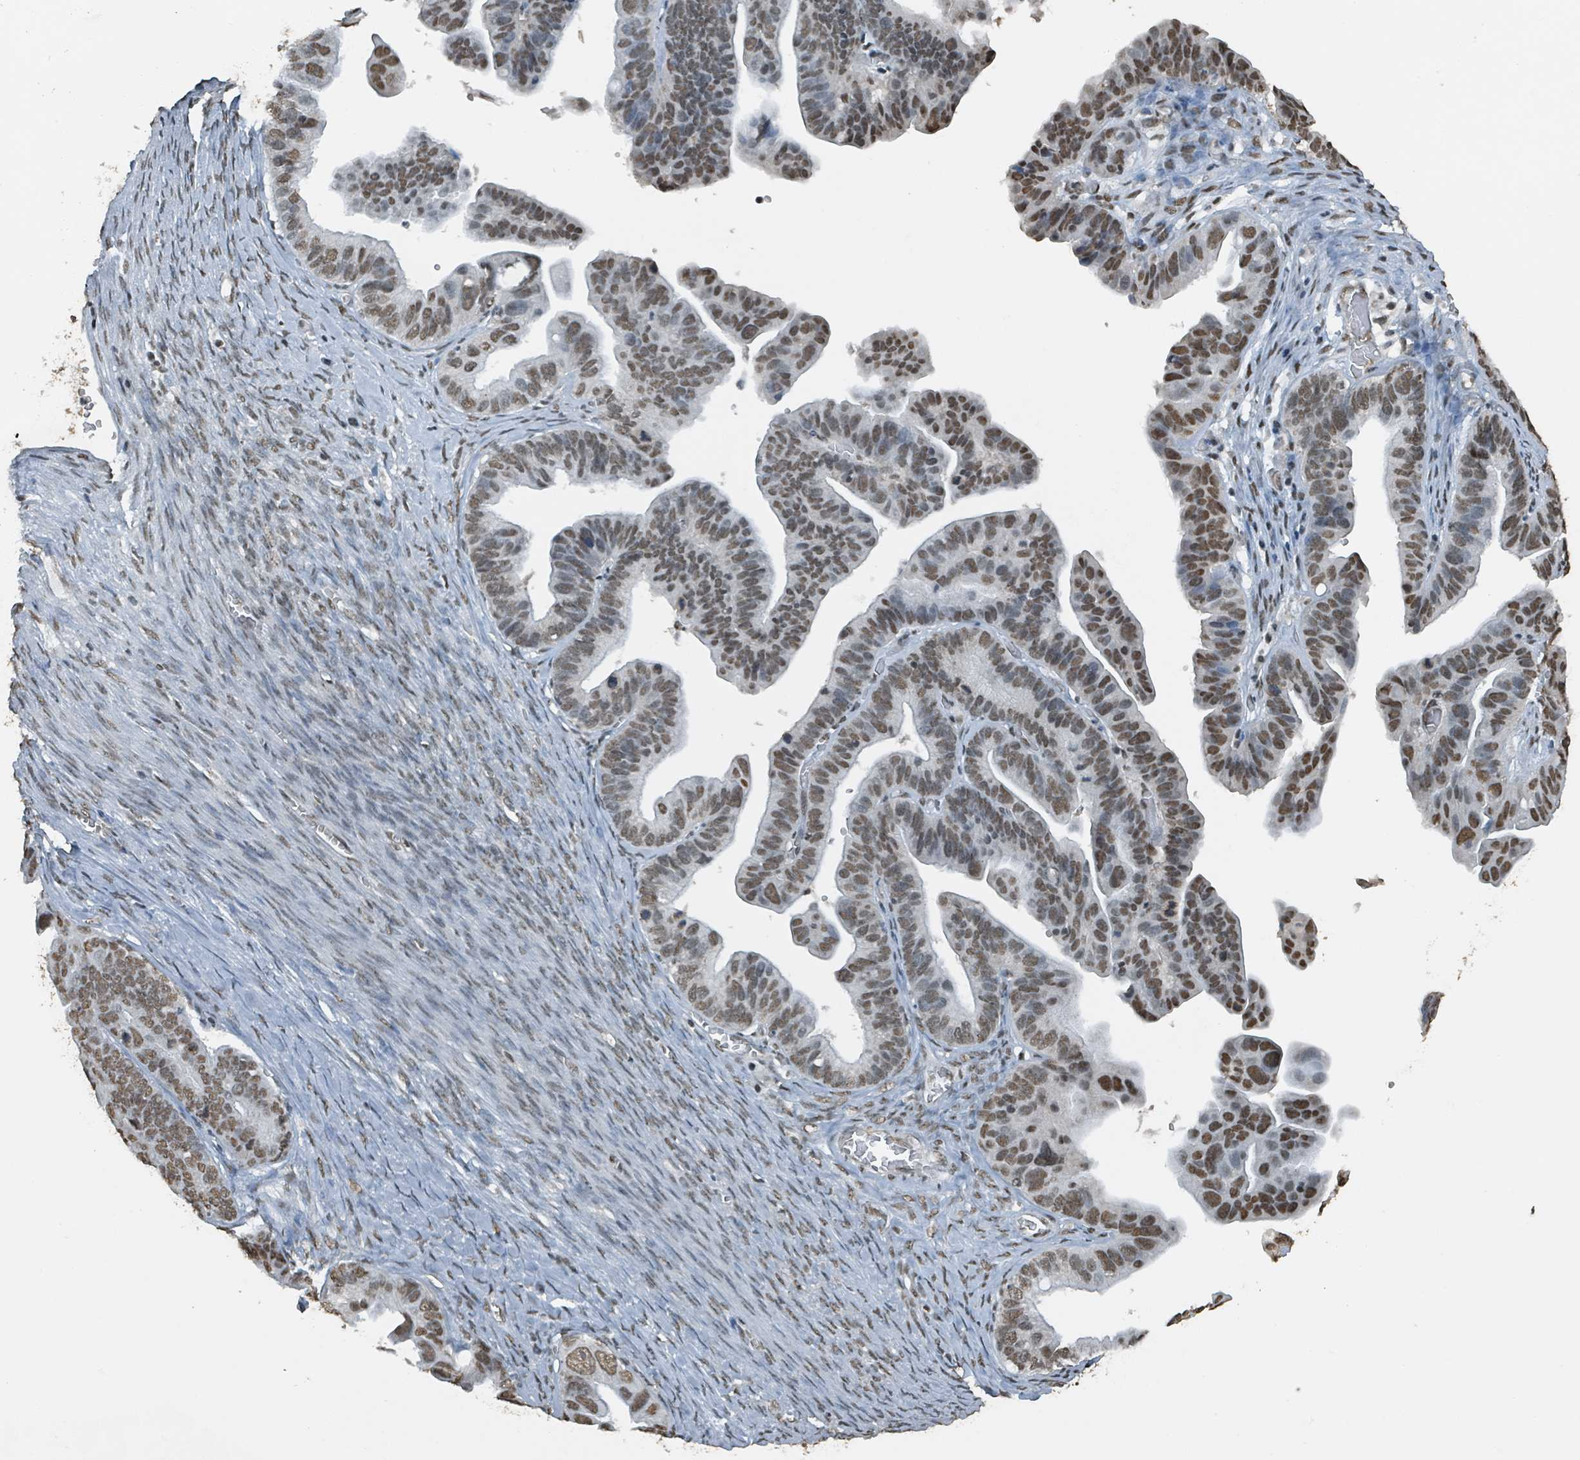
{"staining": {"intensity": "moderate", "quantity": ">75%", "location": "nuclear"}, "tissue": "ovarian cancer", "cell_type": "Tumor cells", "image_type": "cancer", "snomed": [{"axis": "morphology", "description": "Cystadenocarcinoma, serous, NOS"}, {"axis": "topography", "description": "Ovary"}], "caption": "Ovarian cancer (serous cystadenocarcinoma) stained for a protein (brown) demonstrates moderate nuclear positive expression in approximately >75% of tumor cells.", "gene": "PHIP", "patient": {"sex": "female", "age": 56}}